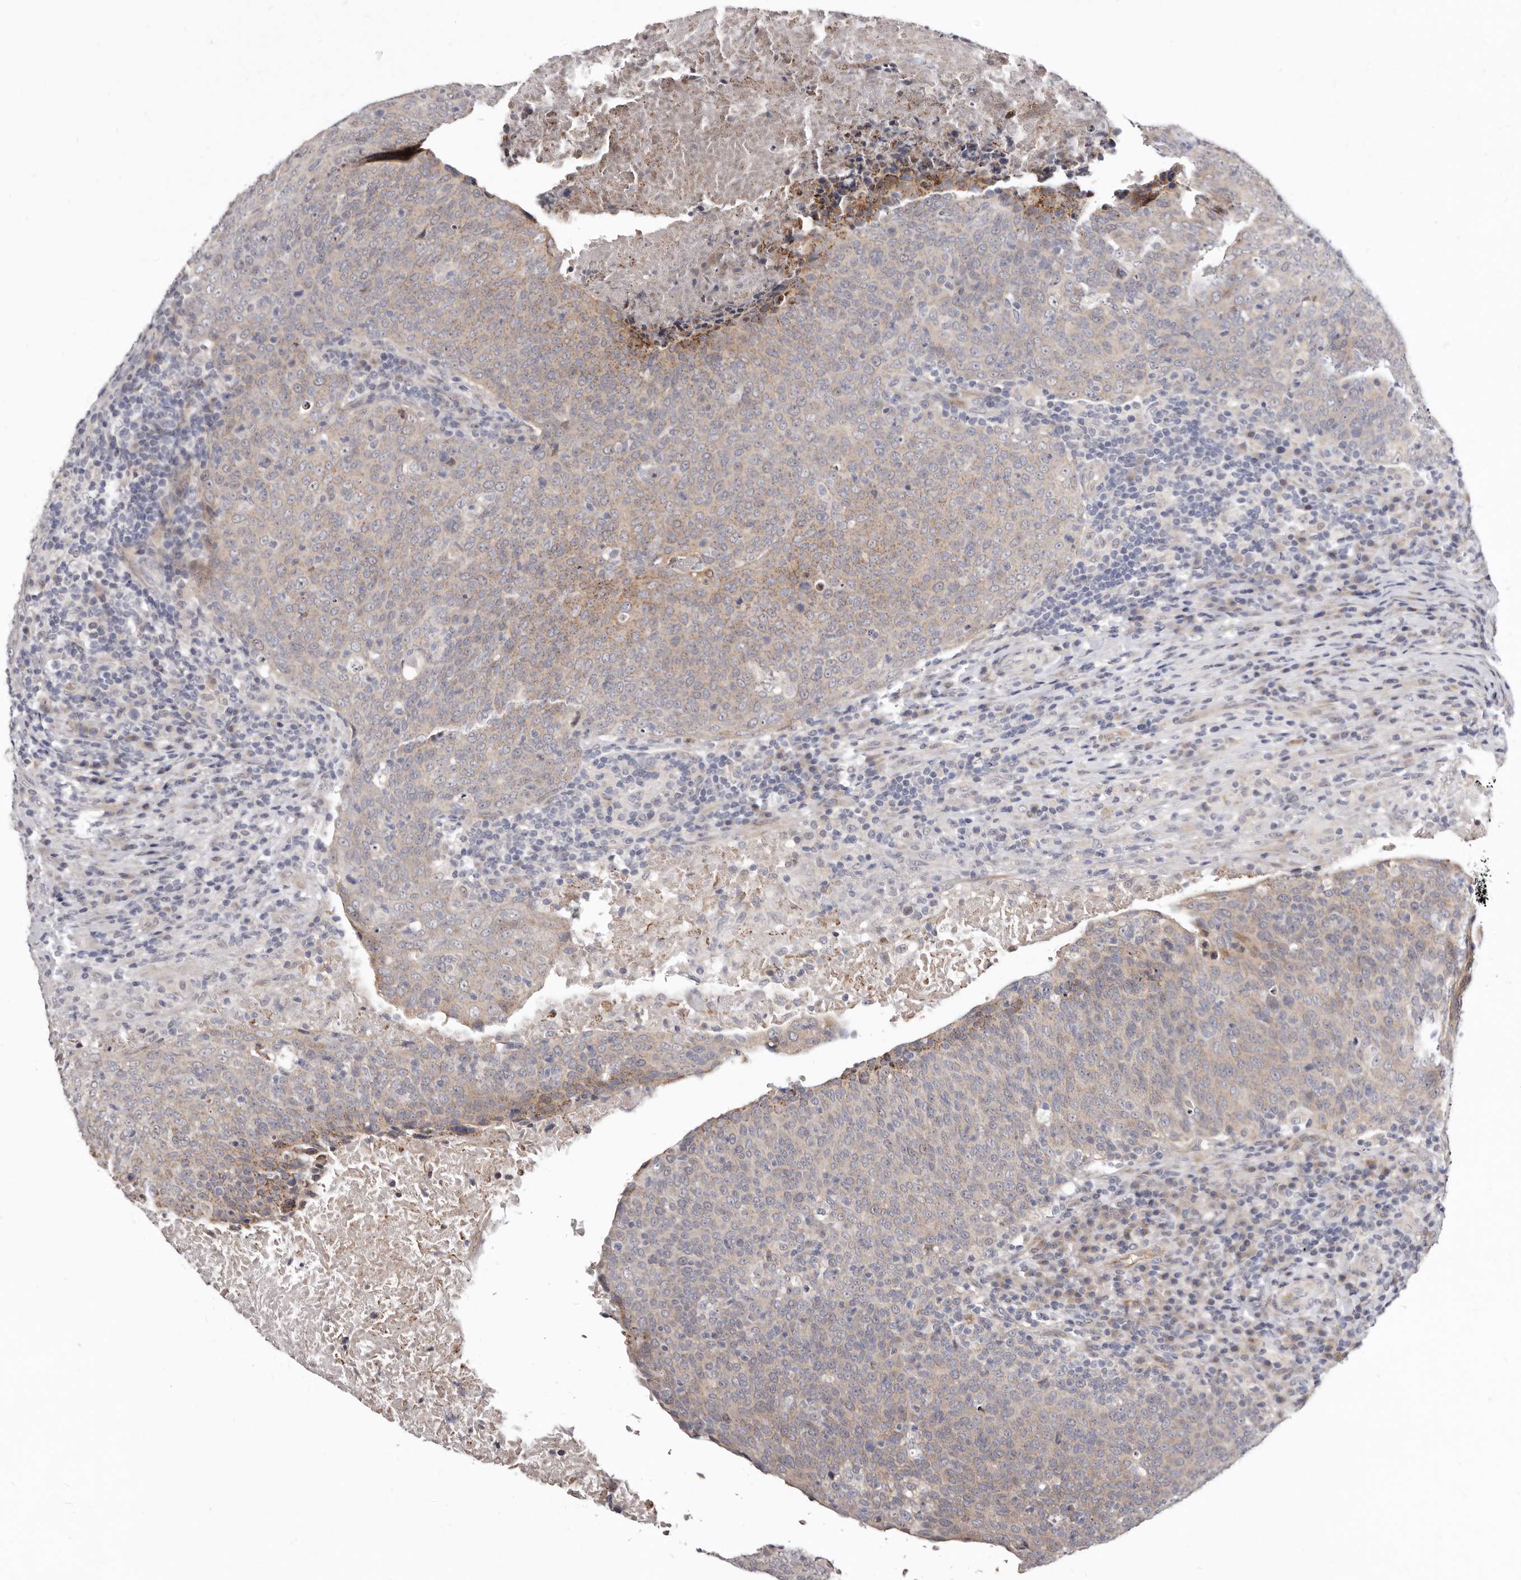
{"staining": {"intensity": "weak", "quantity": "<25%", "location": "cytoplasmic/membranous"}, "tissue": "head and neck cancer", "cell_type": "Tumor cells", "image_type": "cancer", "snomed": [{"axis": "morphology", "description": "Squamous cell carcinoma, NOS"}, {"axis": "morphology", "description": "Squamous cell carcinoma, metastatic, NOS"}, {"axis": "topography", "description": "Lymph node"}, {"axis": "topography", "description": "Head-Neck"}], "caption": "Tumor cells are negative for protein expression in human metastatic squamous cell carcinoma (head and neck). (DAB (3,3'-diaminobenzidine) immunohistochemistry visualized using brightfield microscopy, high magnification).", "gene": "KLHL4", "patient": {"sex": "male", "age": 62}}